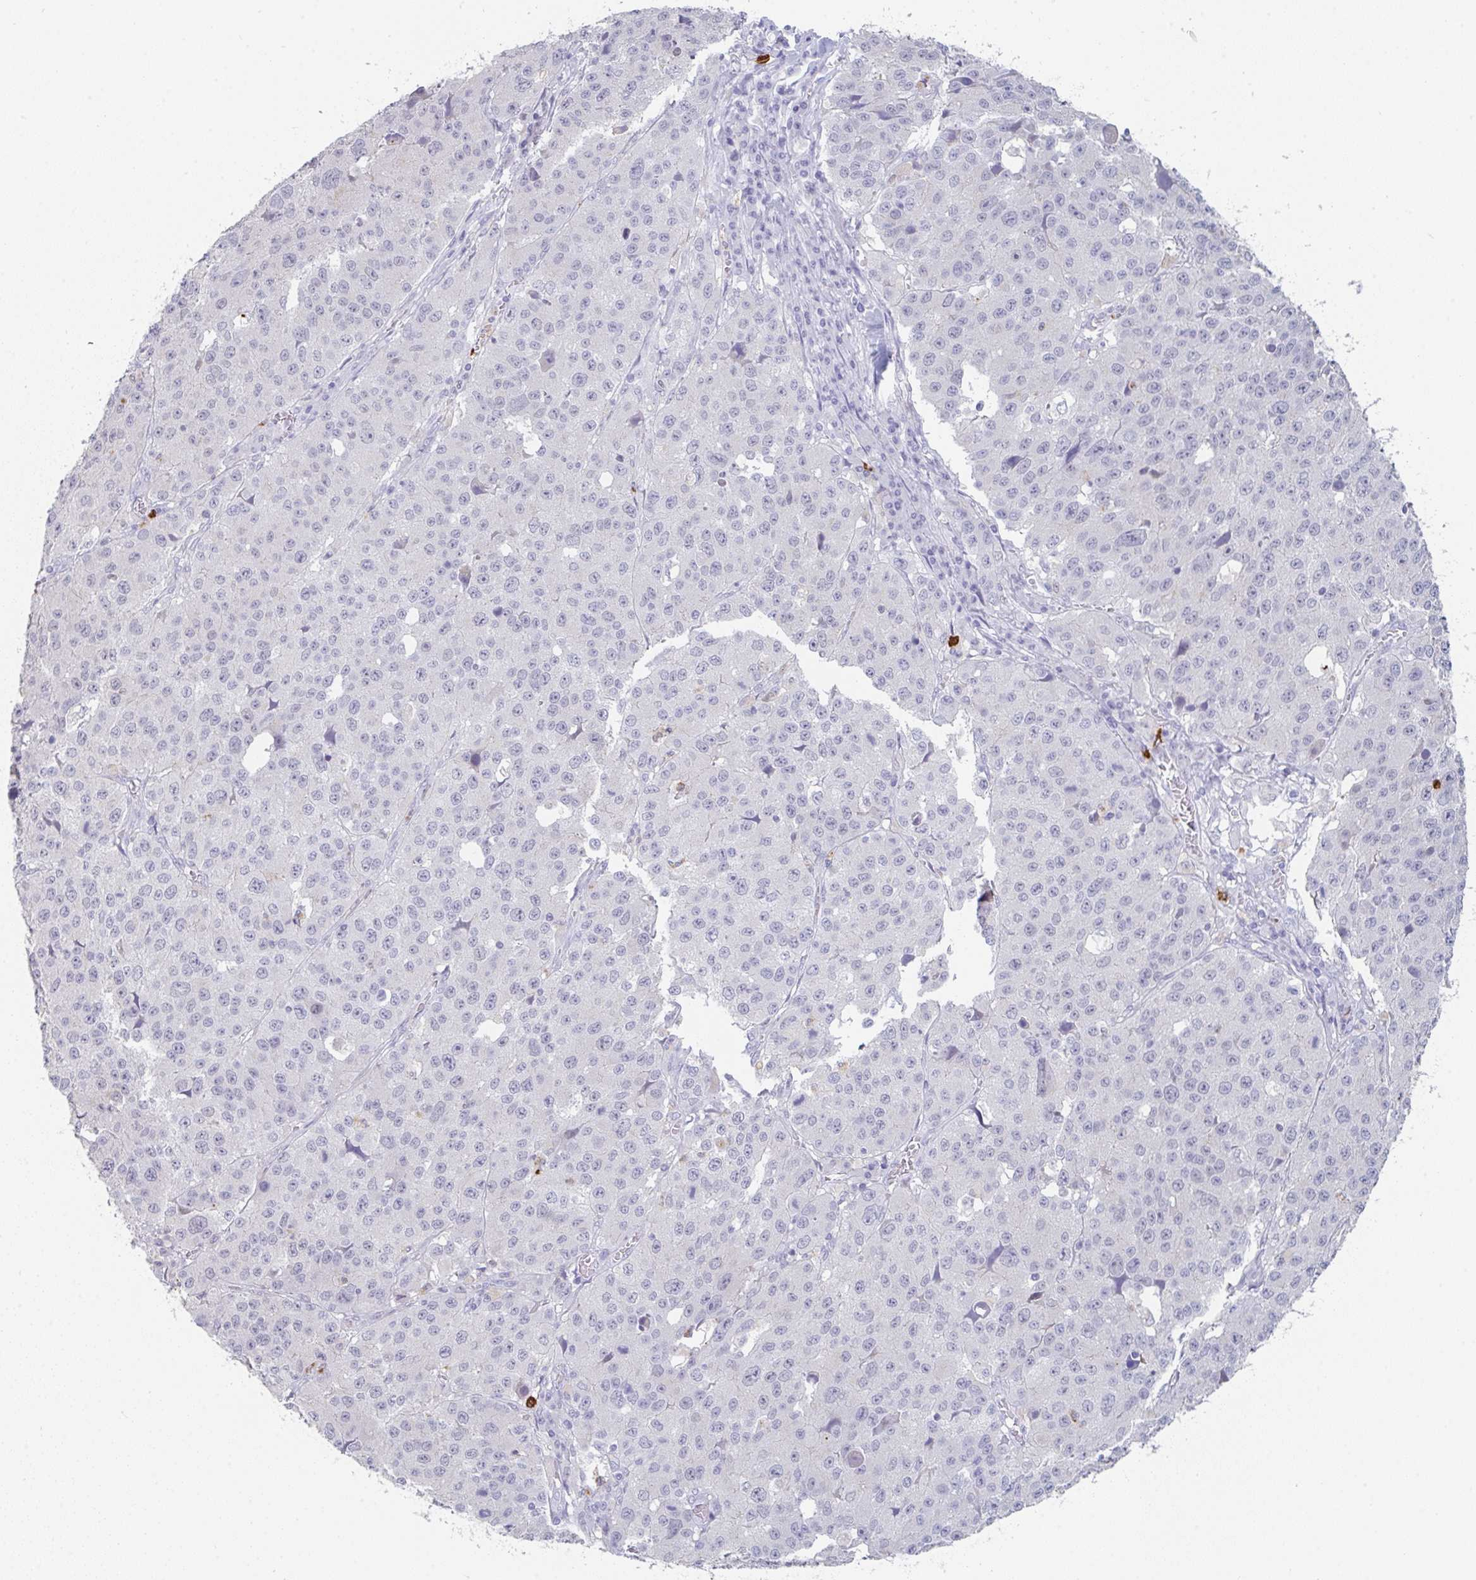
{"staining": {"intensity": "negative", "quantity": "none", "location": "none"}, "tissue": "stomach cancer", "cell_type": "Tumor cells", "image_type": "cancer", "snomed": [{"axis": "morphology", "description": "Adenocarcinoma, NOS"}, {"axis": "topography", "description": "Stomach"}], "caption": "Tumor cells show no significant protein positivity in stomach cancer (adenocarcinoma). Brightfield microscopy of immunohistochemistry stained with DAB (3,3'-diaminobenzidine) (brown) and hematoxylin (blue), captured at high magnification.", "gene": "RUBCN", "patient": {"sex": "male", "age": 71}}